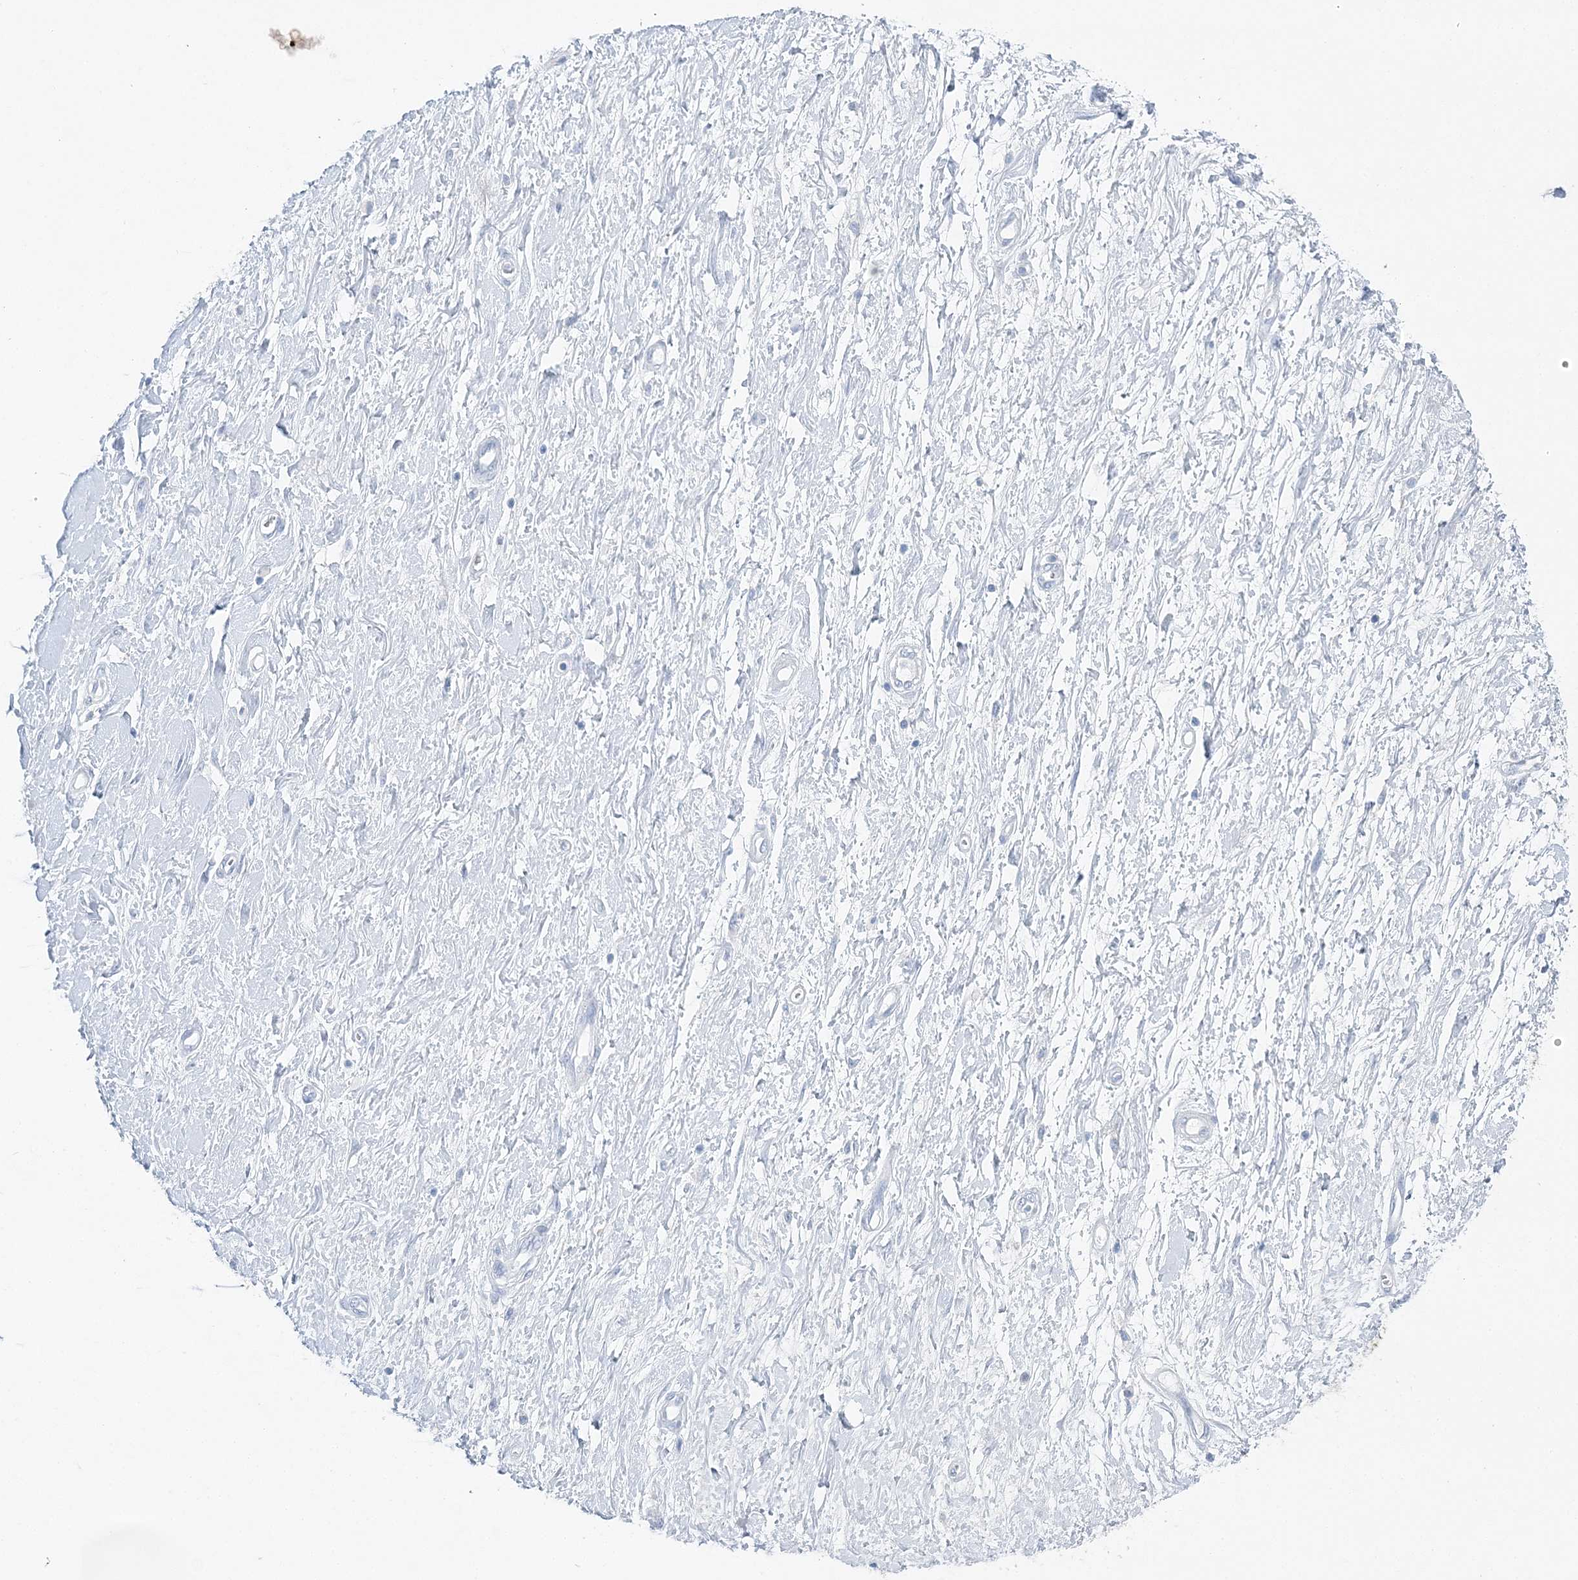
{"staining": {"intensity": "negative", "quantity": "none", "location": "none"}, "tissue": "adipose tissue", "cell_type": "Adipocytes", "image_type": "normal", "snomed": [{"axis": "morphology", "description": "Normal tissue, NOS"}, {"axis": "morphology", "description": "Adenocarcinoma, NOS"}, {"axis": "topography", "description": "Pancreas"}, {"axis": "topography", "description": "Peripheral nerve tissue"}], "caption": "DAB (3,3'-diaminobenzidine) immunohistochemical staining of normal adipose tissue exhibits no significant positivity in adipocytes.", "gene": "SLC5A6", "patient": {"sex": "male", "age": 59}}